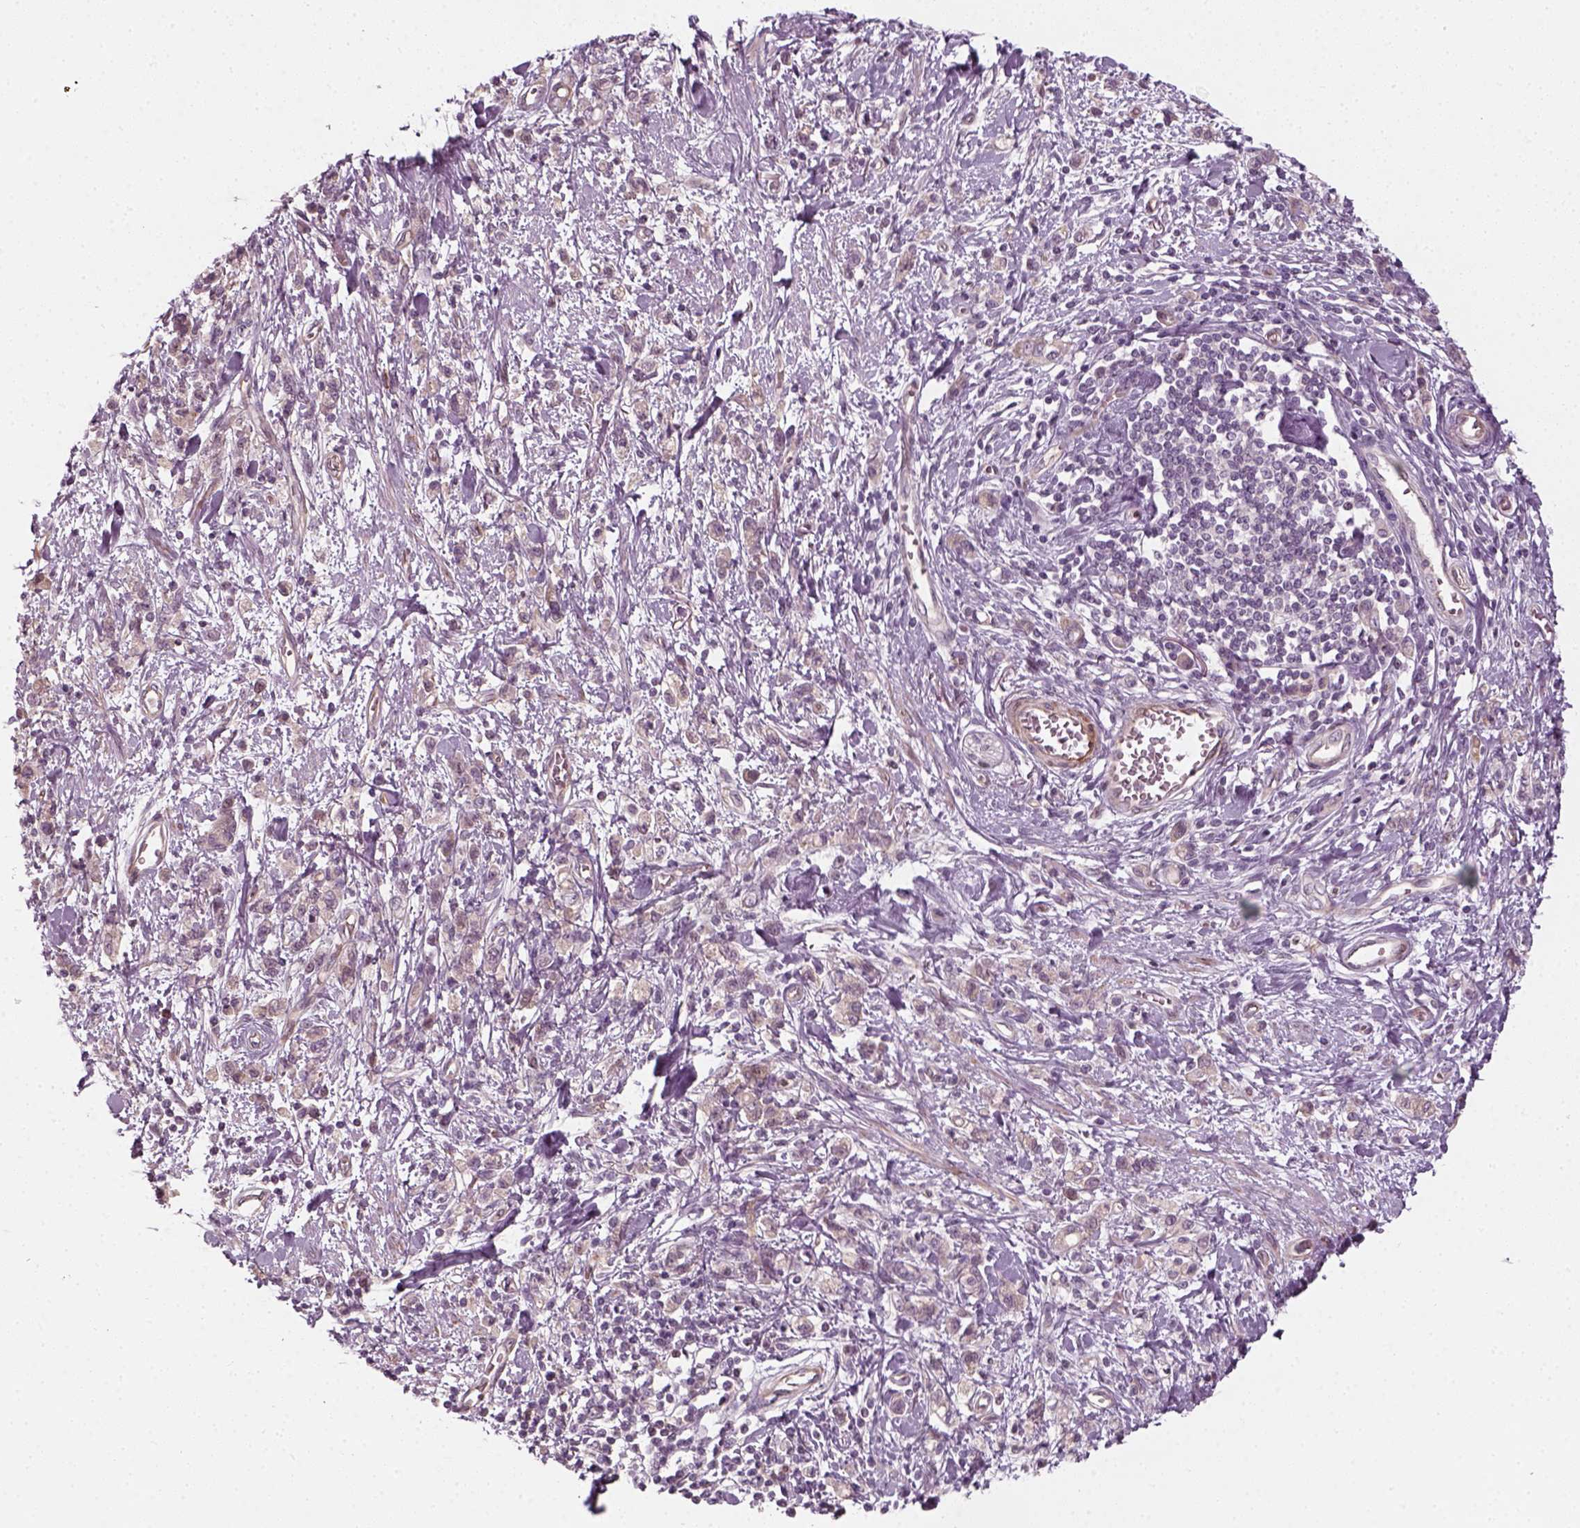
{"staining": {"intensity": "negative", "quantity": "none", "location": "none"}, "tissue": "stomach cancer", "cell_type": "Tumor cells", "image_type": "cancer", "snomed": [{"axis": "morphology", "description": "Adenocarcinoma, NOS"}, {"axis": "topography", "description": "Stomach"}], "caption": "This is a image of immunohistochemistry (IHC) staining of stomach adenocarcinoma, which shows no staining in tumor cells.", "gene": "DNASE1L1", "patient": {"sex": "male", "age": 77}}